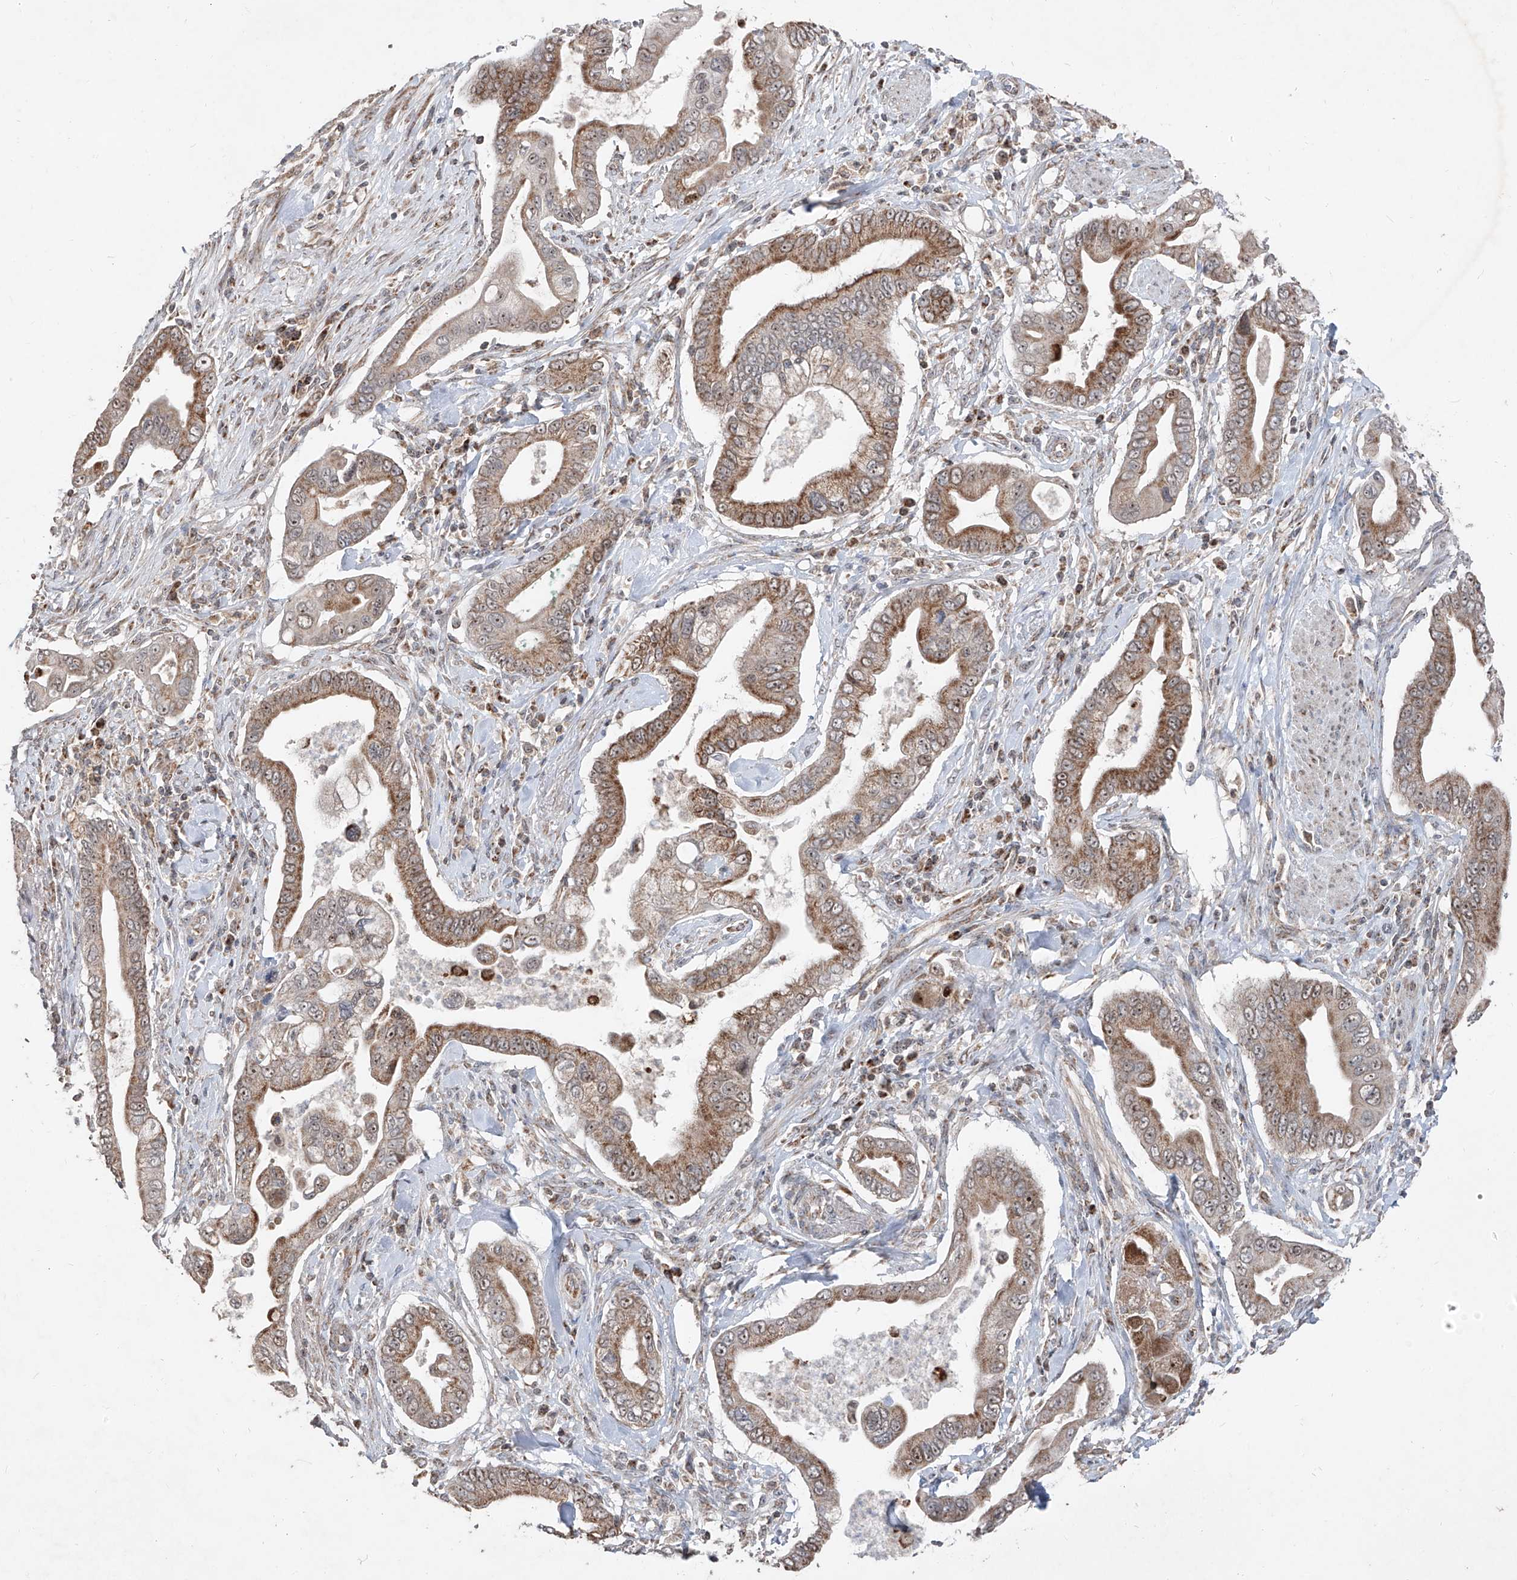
{"staining": {"intensity": "moderate", "quantity": ">75%", "location": "cytoplasmic/membranous"}, "tissue": "pancreatic cancer", "cell_type": "Tumor cells", "image_type": "cancer", "snomed": [{"axis": "morphology", "description": "Adenocarcinoma, NOS"}, {"axis": "topography", "description": "Pancreas"}], "caption": "A brown stain shows moderate cytoplasmic/membranous positivity of a protein in adenocarcinoma (pancreatic) tumor cells.", "gene": "NDUFB3", "patient": {"sex": "male", "age": 78}}